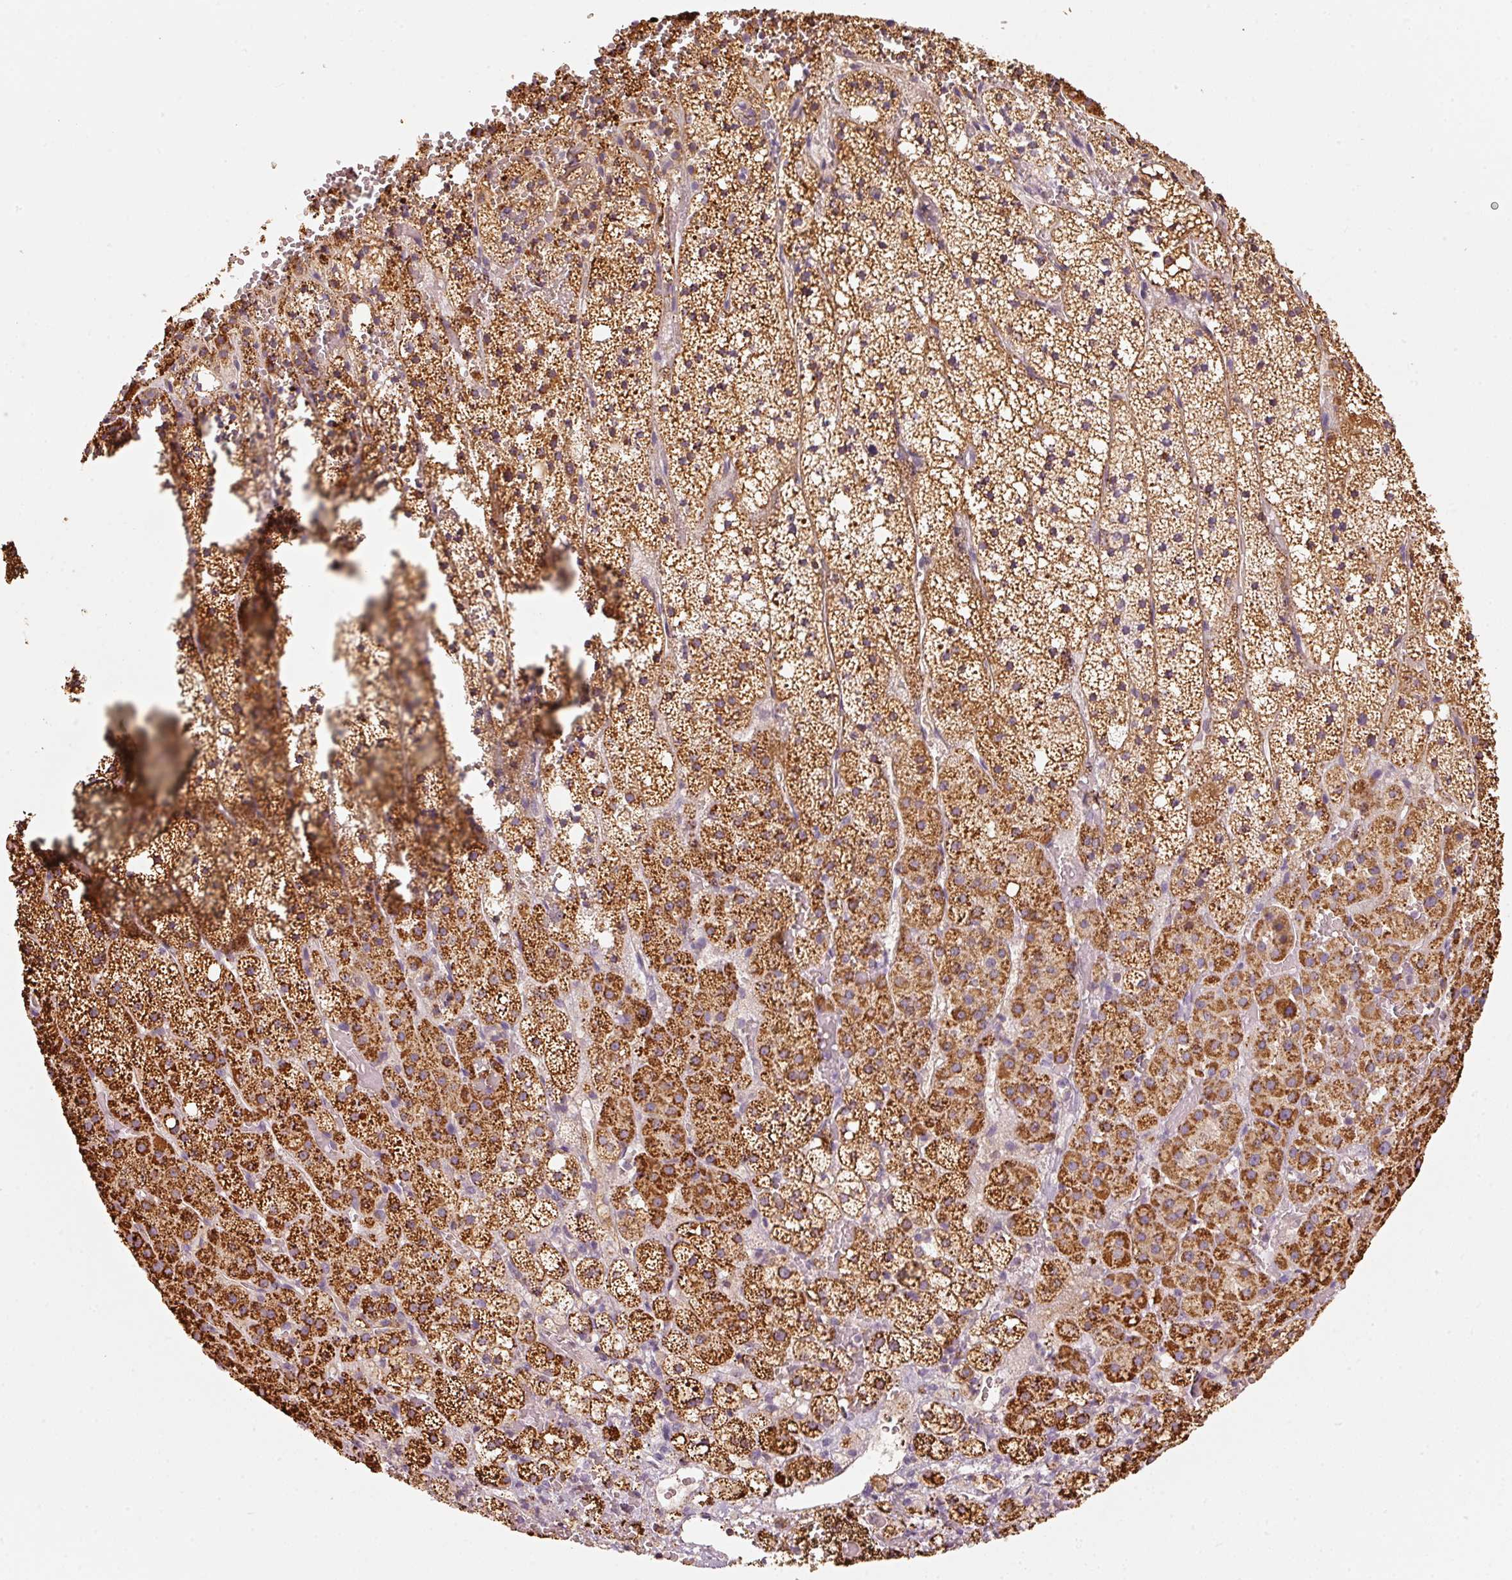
{"staining": {"intensity": "strong", "quantity": ">75%", "location": "cytoplasmic/membranous"}, "tissue": "adrenal gland", "cell_type": "Glandular cells", "image_type": "normal", "snomed": [{"axis": "morphology", "description": "Normal tissue, NOS"}, {"axis": "topography", "description": "Adrenal gland"}], "caption": "Protein staining of unremarkable adrenal gland shows strong cytoplasmic/membranous expression in about >75% of glandular cells.", "gene": "C17orf98", "patient": {"sex": "male", "age": 53}}